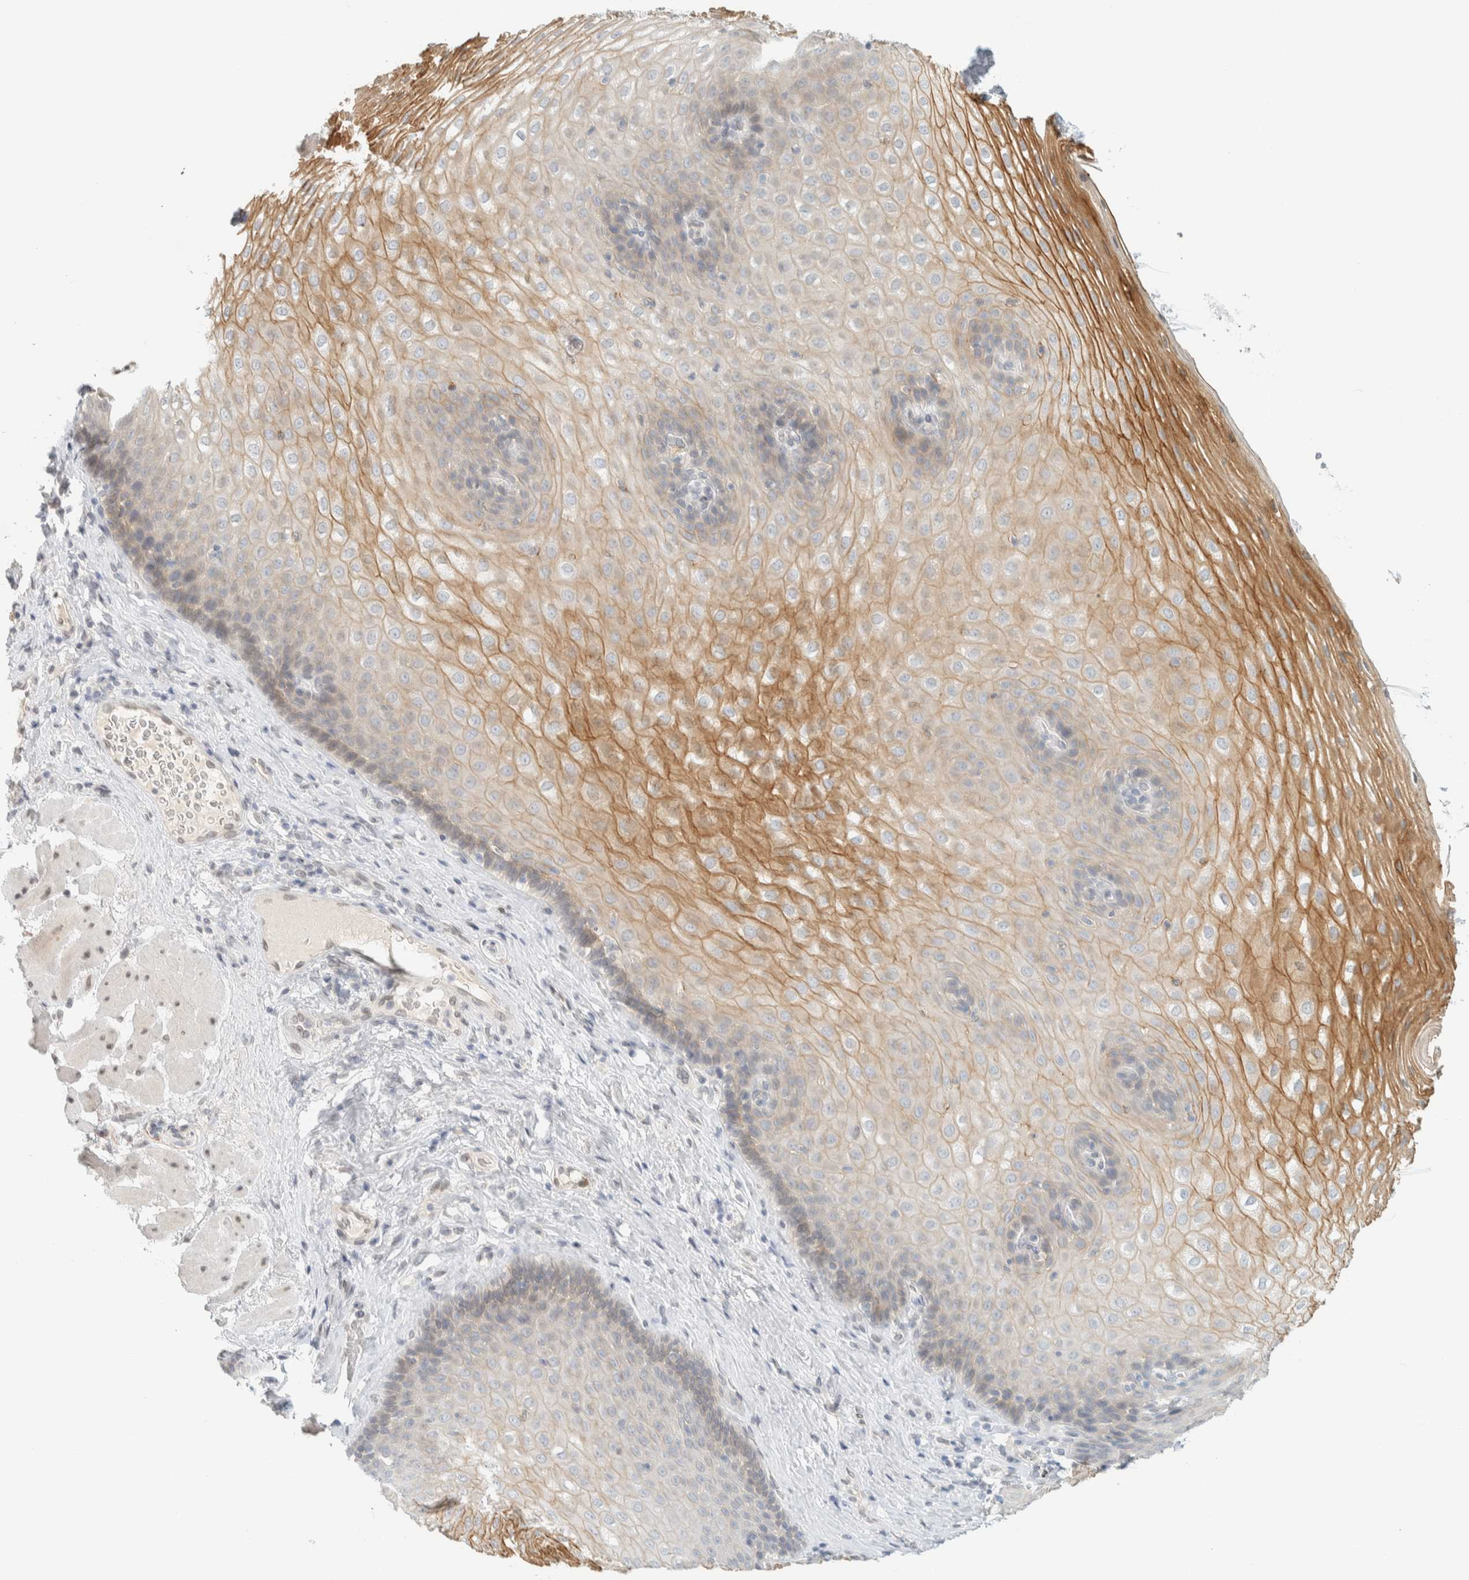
{"staining": {"intensity": "moderate", "quantity": "25%-75%", "location": "cytoplasmic/membranous"}, "tissue": "esophagus", "cell_type": "Squamous epithelial cells", "image_type": "normal", "snomed": [{"axis": "morphology", "description": "Normal tissue, NOS"}, {"axis": "topography", "description": "Esophagus"}], "caption": "High-magnification brightfield microscopy of benign esophagus stained with DAB (3,3'-diaminobenzidine) (brown) and counterstained with hematoxylin (blue). squamous epithelial cells exhibit moderate cytoplasmic/membranous expression is seen in about25%-75% of cells.", "gene": "C1QTNF12", "patient": {"sex": "female", "age": 66}}